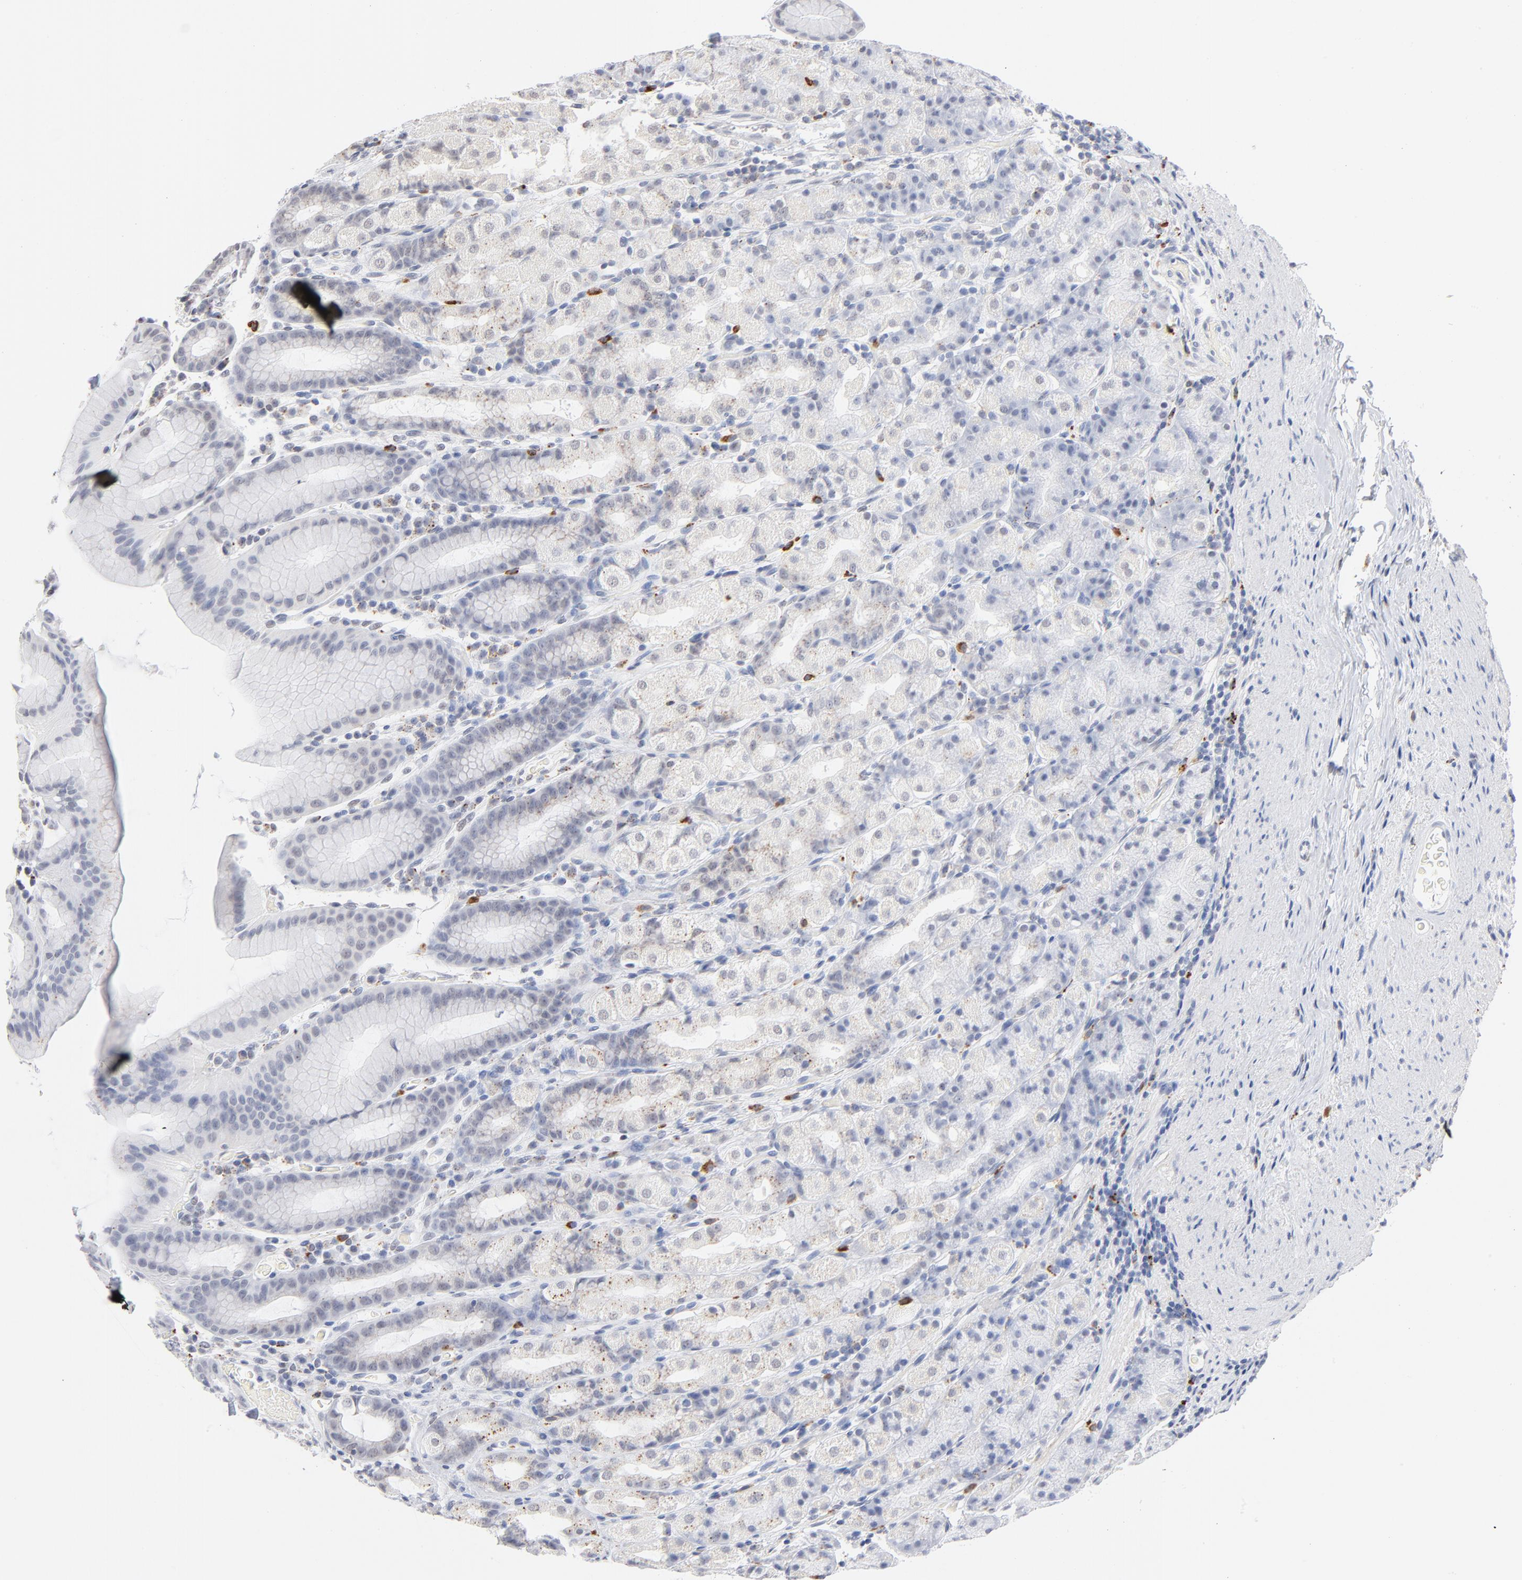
{"staining": {"intensity": "weak", "quantity": "<25%", "location": "cytoplasmic/membranous"}, "tissue": "stomach", "cell_type": "Glandular cells", "image_type": "normal", "snomed": [{"axis": "morphology", "description": "Normal tissue, NOS"}, {"axis": "topography", "description": "Stomach, upper"}], "caption": "A high-resolution photomicrograph shows immunohistochemistry (IHC) staining of benign stomach, which displays no significant expression in glandular cells.", "gene": "LTBP2", "patient": {"sex": "male", "age": 68}}